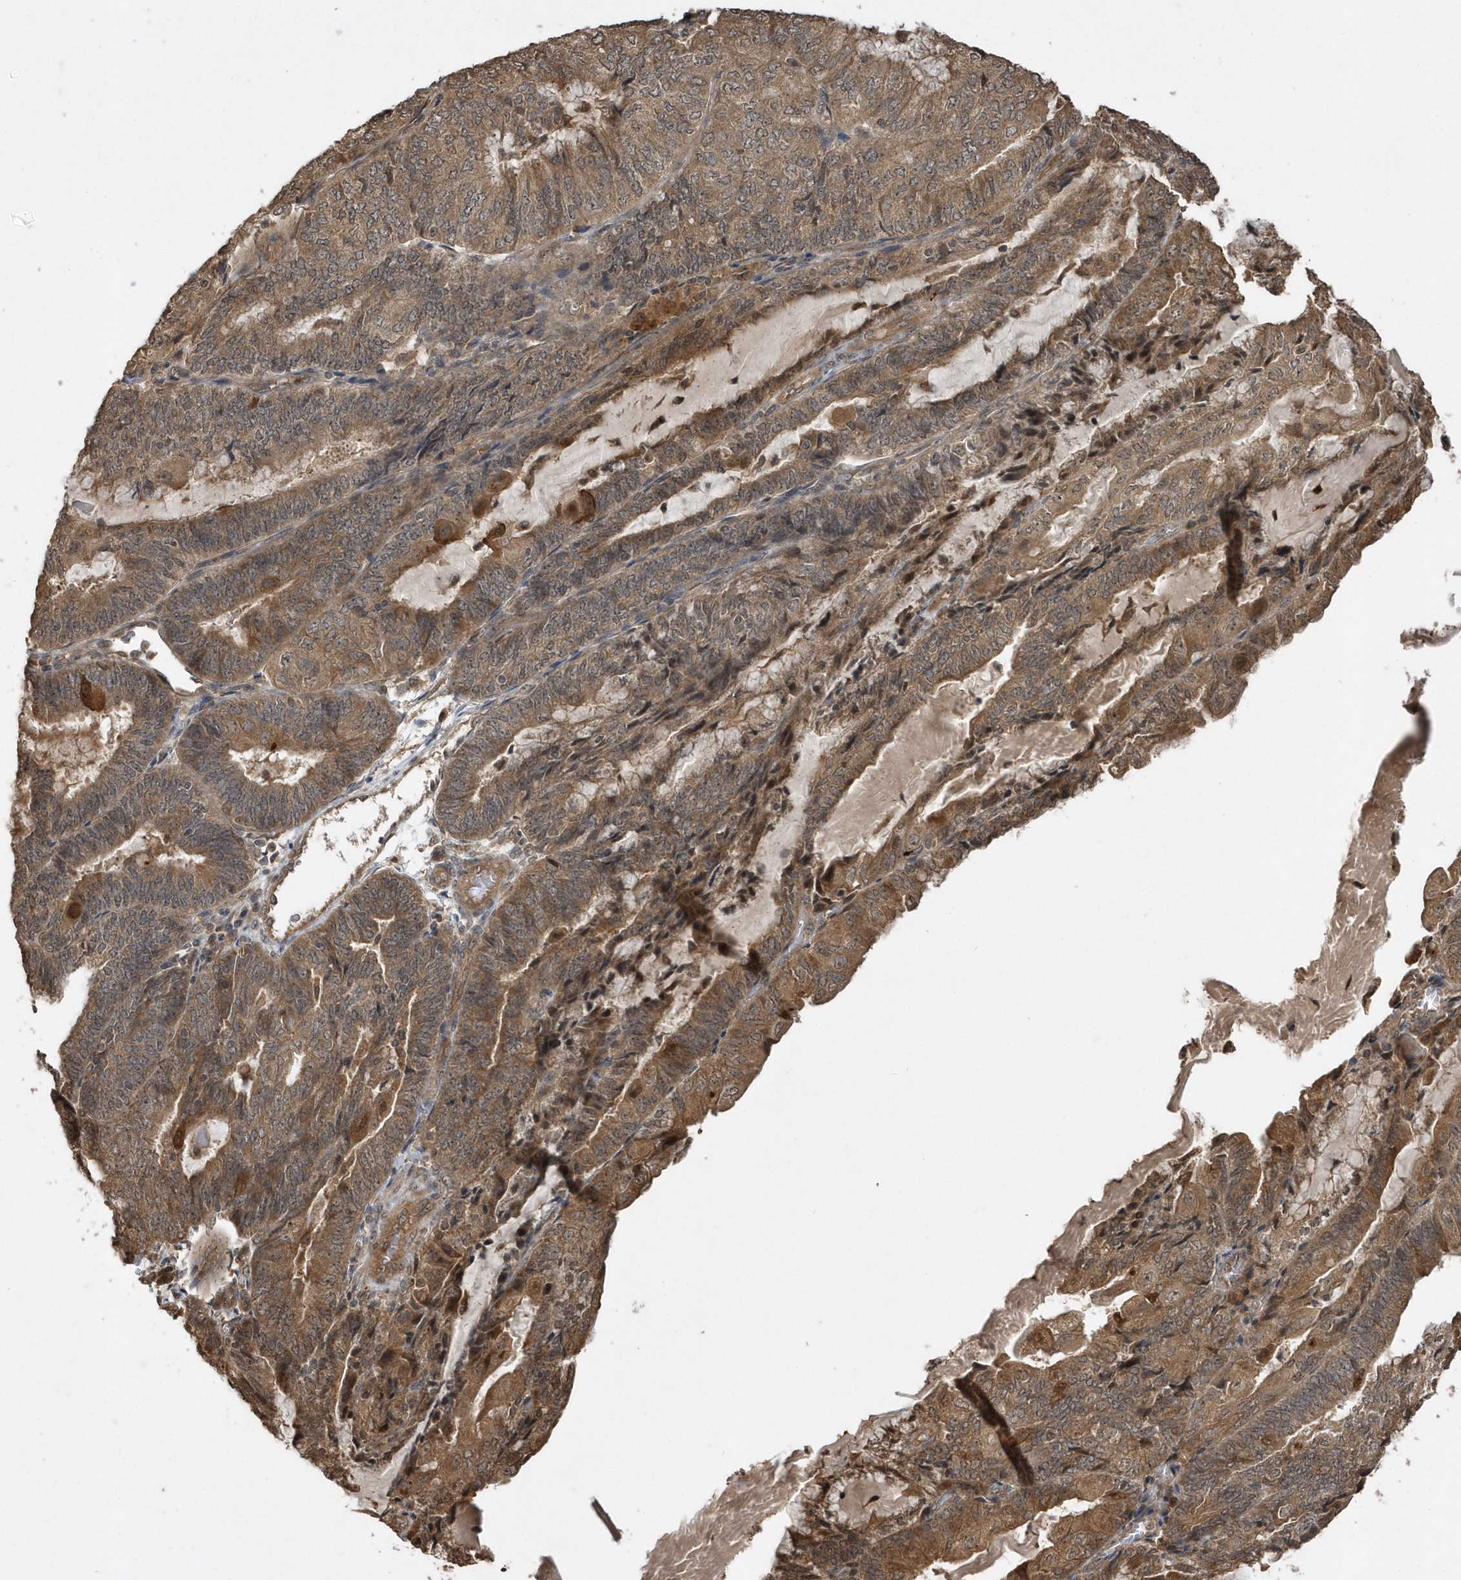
{"staining": {"intensity": "moderate", "quantity": ">75%", "location": "cytoplasmic/membranous"}, "tissue": "endometrial cancer", "cell_type": "Tumor cells", "image_type": "cancer", "snomed": [{"axis": "morphology", "description": "Adenocarcinoma, NOS"}, {"axis": "topography", "description": "Endometrium"}], "caption": "Endometrial cancer was stained to show a protein in brown. There is medium levels of moderate cytoplasmic/membranous expression in approximately >75% of tumor cells.", "gene": "WASHC5", "patient": {"sex": "female", "age": 81}}